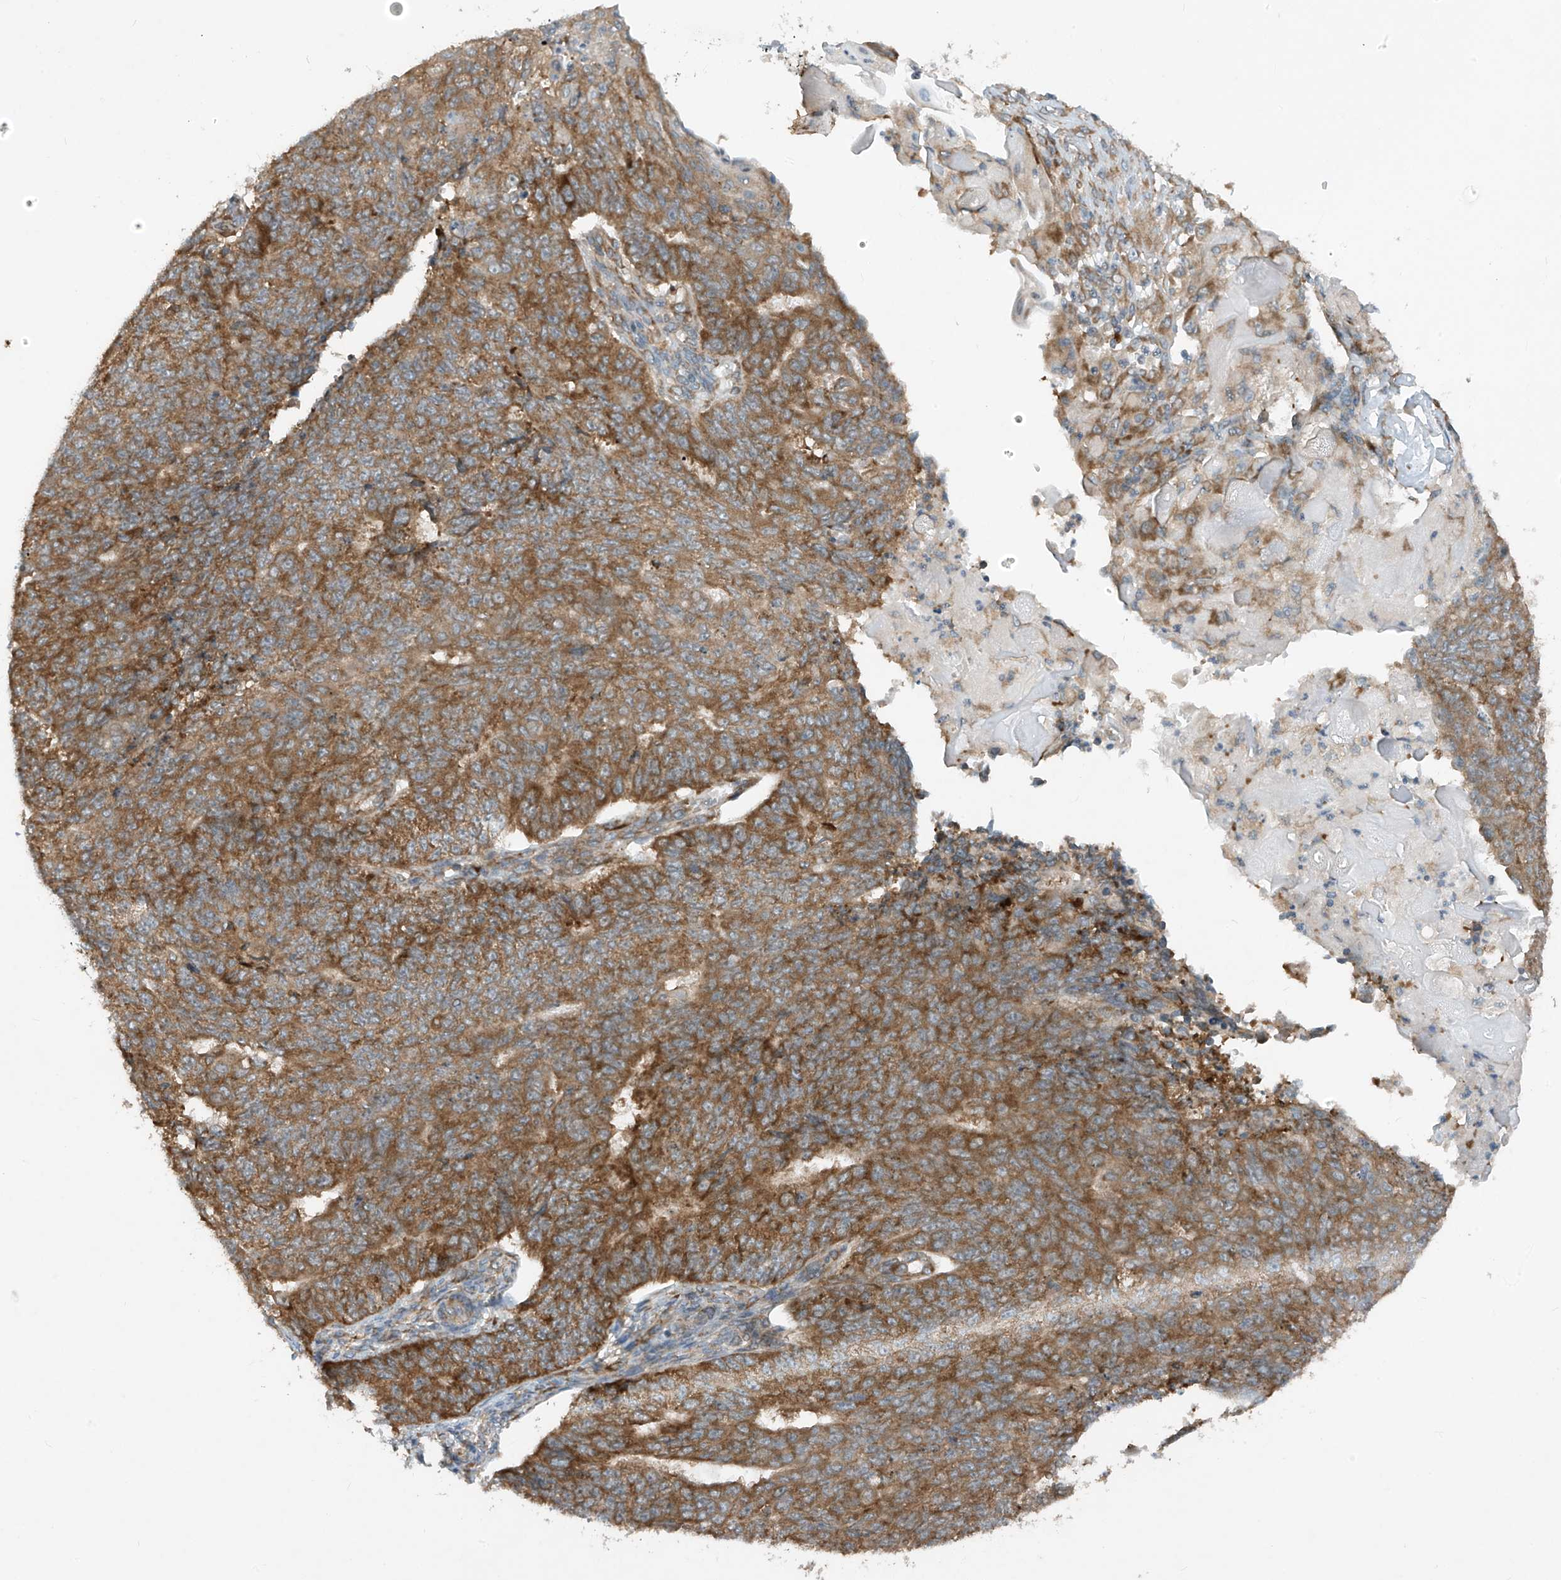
{"staining": {"intensity": "moderate", "quantity": ">75%", "location": "cytoplasmic/membranous"}, "tissue": "endometrial cancer", "cell_type": "Tumor cells", "image_type": "cancer", "snomed": [{"axis": "morphology", "description": "Adenocarcinoma, NOS"}, {"axis": "topography", "description": "Endometrium"}], "caption": "Immunohistochemical staining of human endometrial cancer (adenocarcinoma) demonstrates medium levels of moderate cytoplasmic/membranous protein expression in approximately >75% of tumor cells. (DAB IHC with brightfield microscopy, high magnification).", "gene": "RPL34", "patient": {"sex": "female", "age": 32}}